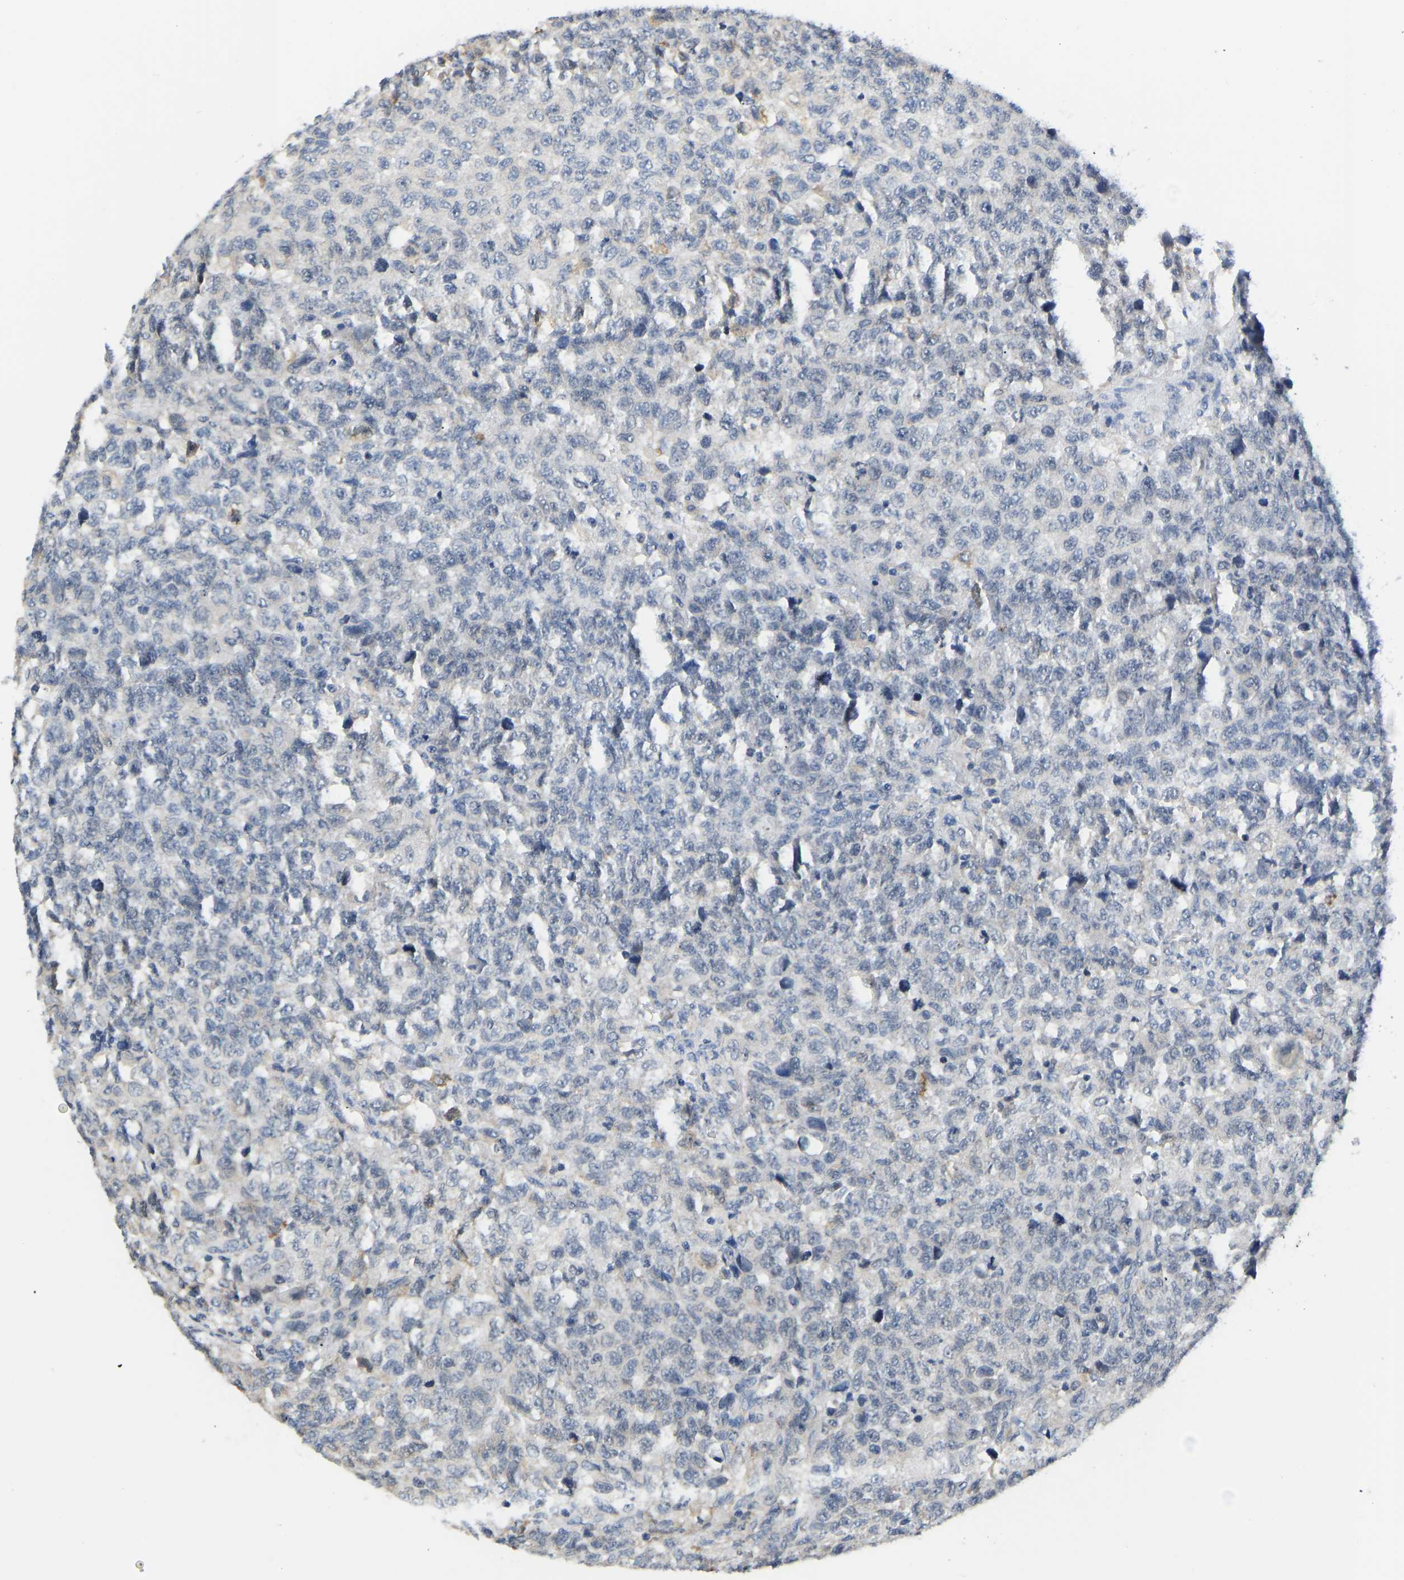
{"staining": {"intensity": "negative", "quantity": "none", "location": "none"}, "tissue": "testis cancer", "cell_type": "Tumor cells", "image_type": "cancer", "snomed": [{"axis": "morphology", "description": "Seminoma, NOS"}, {"axis": "topography", "description": "Testis"}], "caption": "This is an immunohistochemistry image of testis cancer. There is no expression in tumor cells.", "gene": "VRK1", "patient": {"sex": "male", "age": 59}}